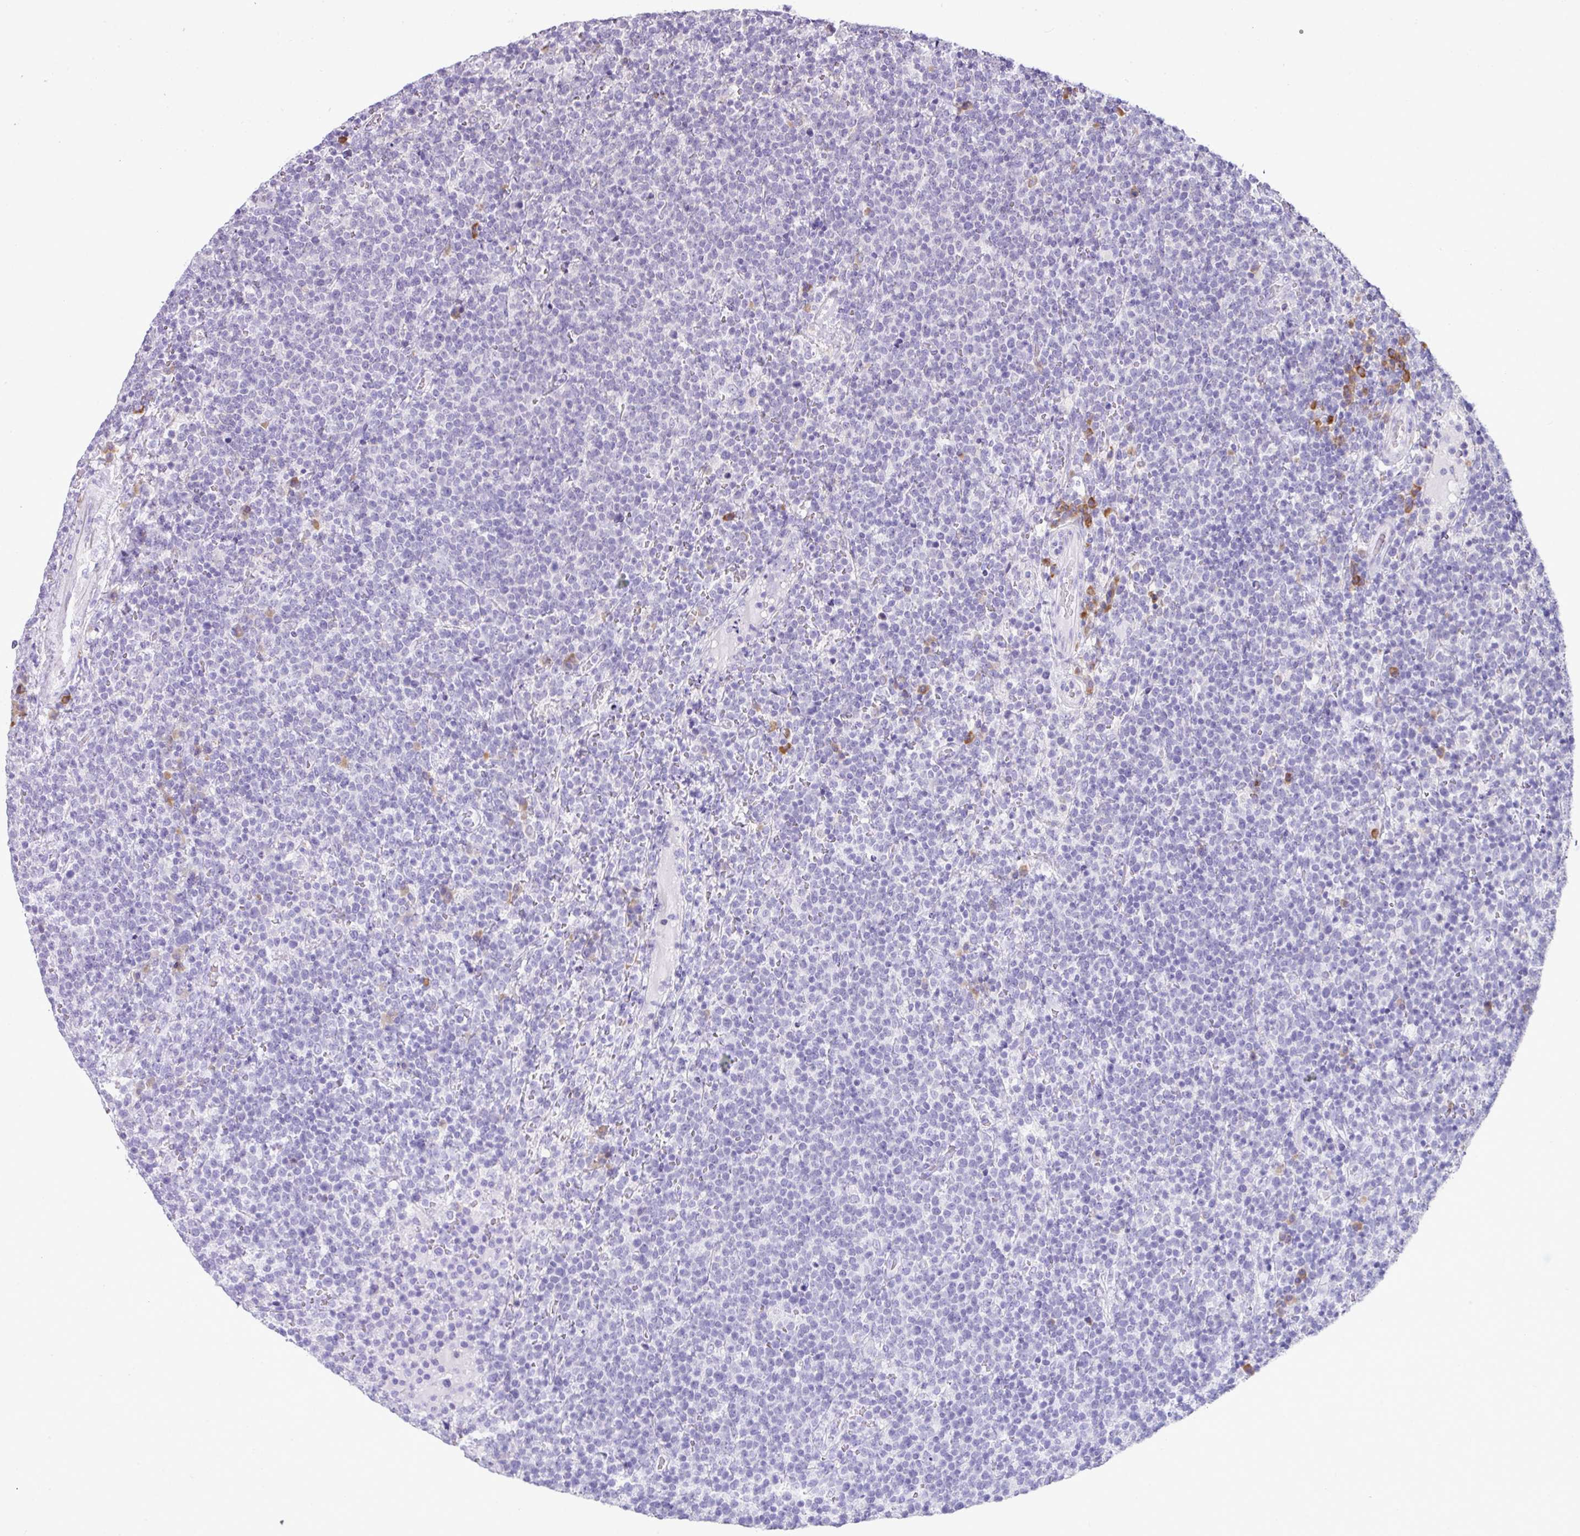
{"staining": {"intensity": "negative", "quantity": "none", "location": "none"}, "tissue": "lymphoma", "cell_type": "Tumor cells", "image_type": "cancer", "snomed": [{"axis": "morphology", "description": "Malignant lymphoma, non-Hodgkin's type, High grade"}, {"axis": "topography", "description": "Lymph node"}], "caption": "An immunohistochemistry (IHC) histopathology image of malignant lymphoma, non-Hodgkin's type (high-grade) is shown. There is no staining in tumor cells of malignant lymphoma, non-Hodgkin's type (high-grade).", "gene": "RGS21", "patient": {"sex": "male", "age": 61}}